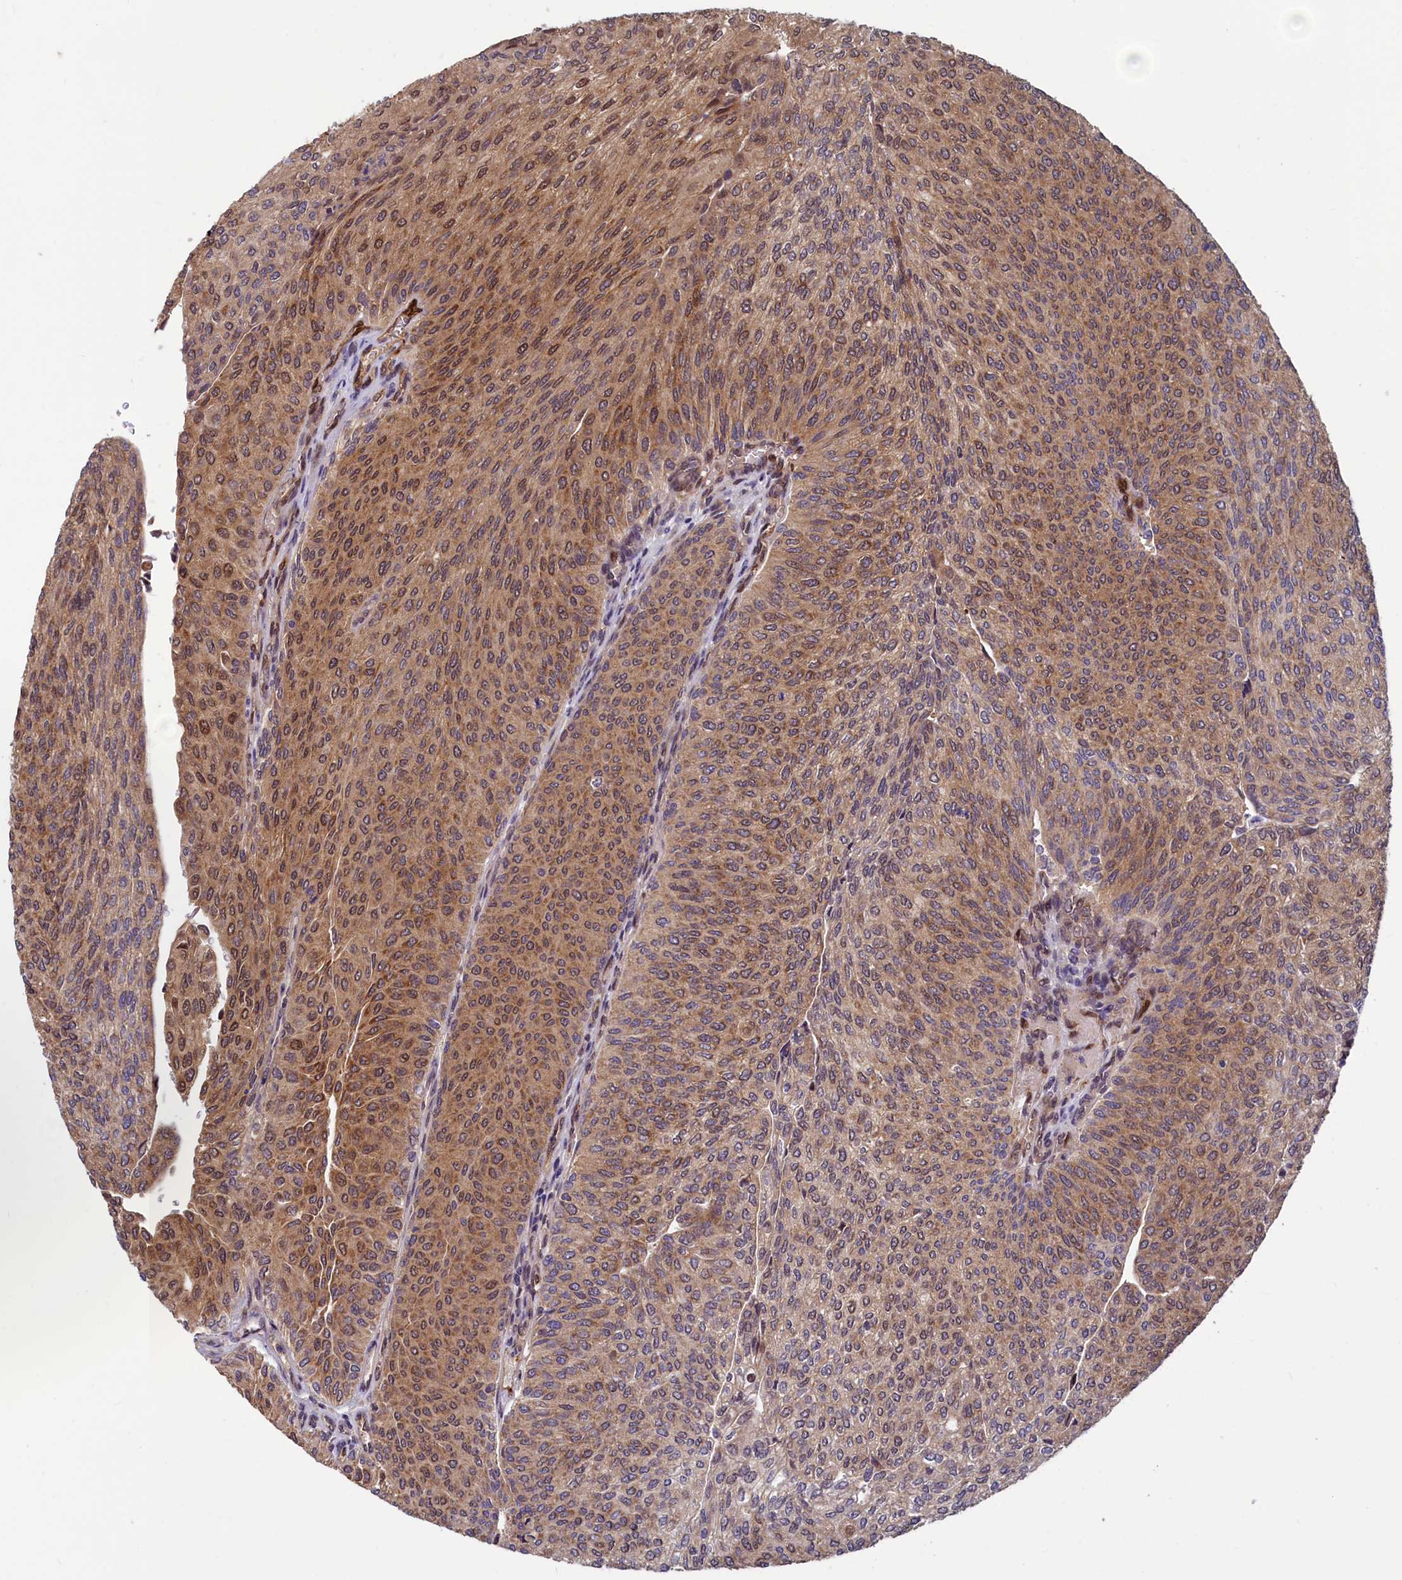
{"staining": {"intensity": "moderate", "quantity": ">75%", "location": "cytoplasmic/membranous,nuclear"}, "tissue": "urothelial cancer", "cell_type": "Tumor cells", "image_type": "cancer", "snomed": [{"axis": "morphology", "description": "Urothelial carcinoma, High grade"}, {"axis": "topography", "description": "Urinary bladder"}], "caption": "A brown stain labels moderate cytoplasmic/membranous and nuclear positivity of a protein in human urothelial carcinoma (high-grade) tumor cells.", "gene": "CCDC15", "patient": {"sex": "female", "age": 79}}